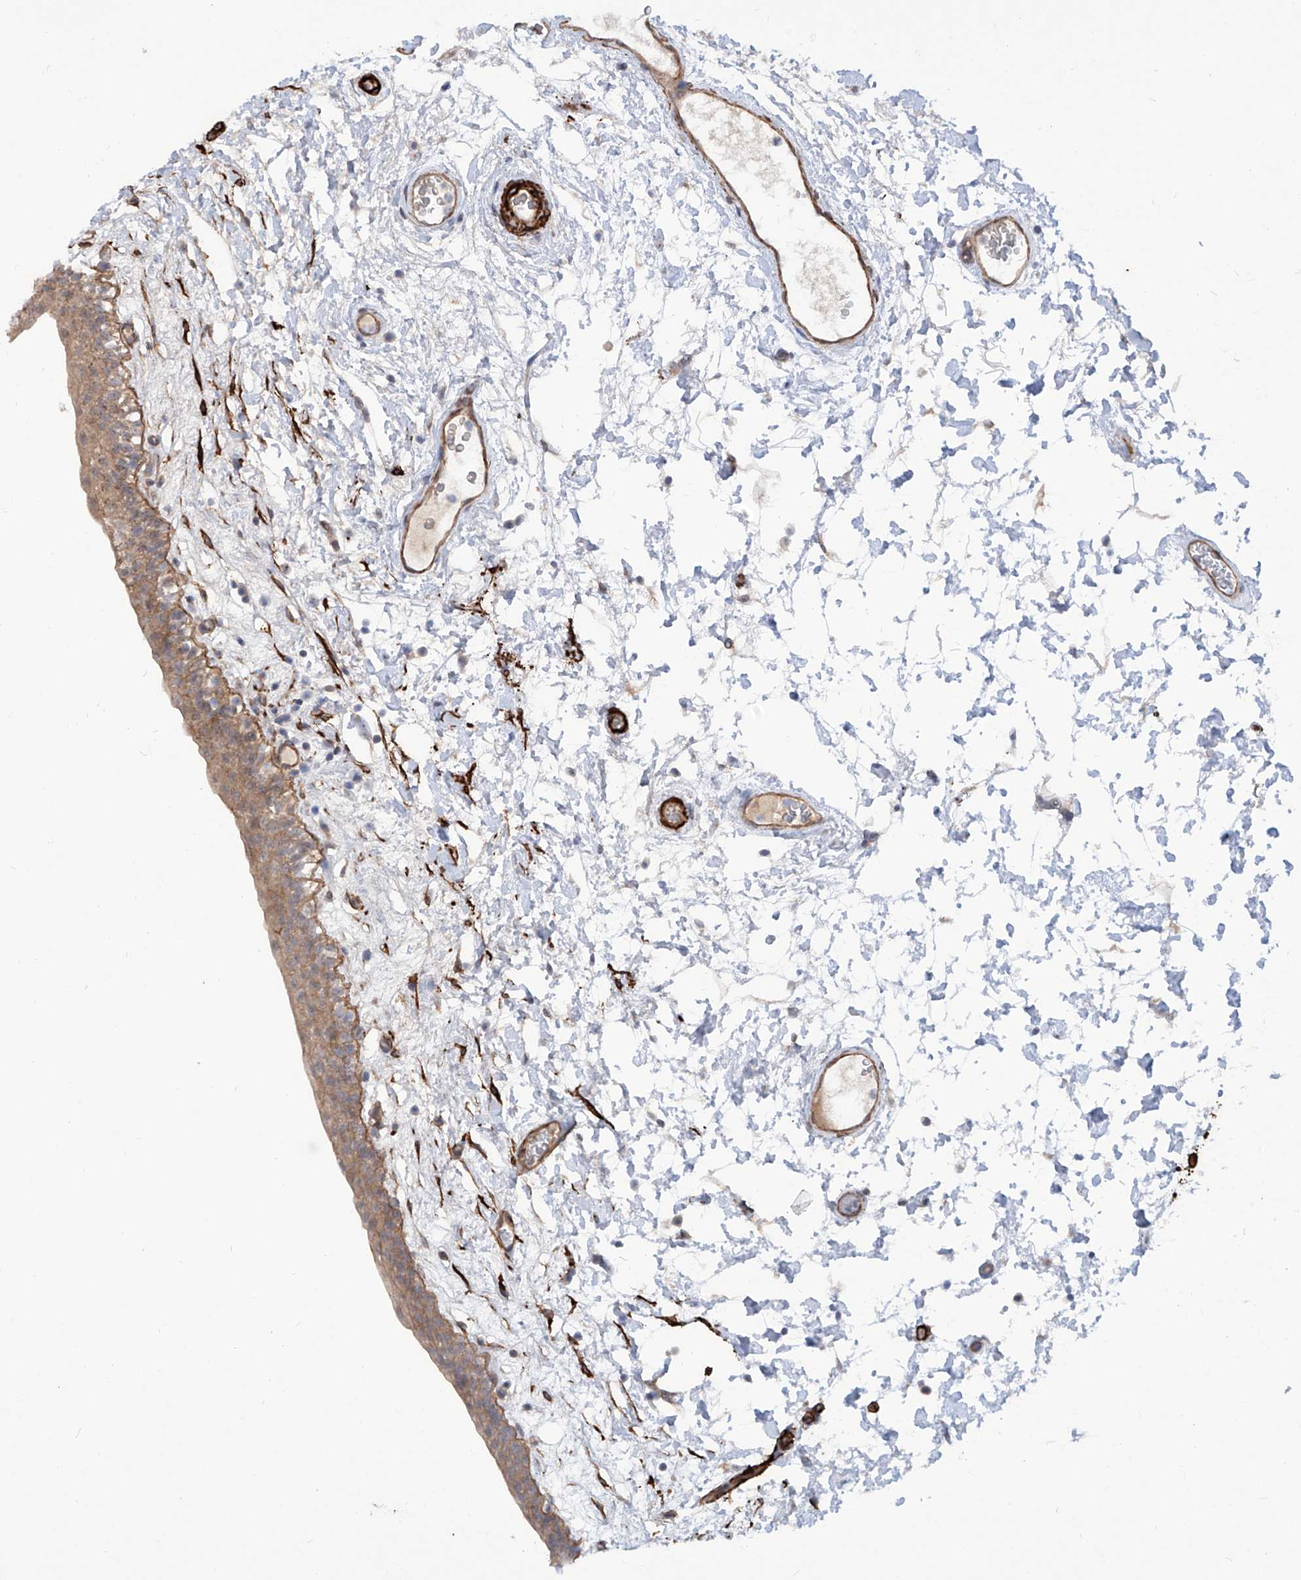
{"staining": {"intensity": "moderate", "quantity": ">75%", "location": "cytoplasmic/membranous"}, "tissue": "urinary bladder", "cell_type": "Urothelial cells", "image_type": "normal", "snomed": [{"axis": "morphology", "description": "Normal tissue, NOS"}, {"axis": "topography", "description": "Urinary bladder"}], "caption": "Urinary bladder stained with a protein marker shows moderate staining in urothelial cells.", "gene": "ZNF490", "patient": {"sex": "male", "age": 83}}